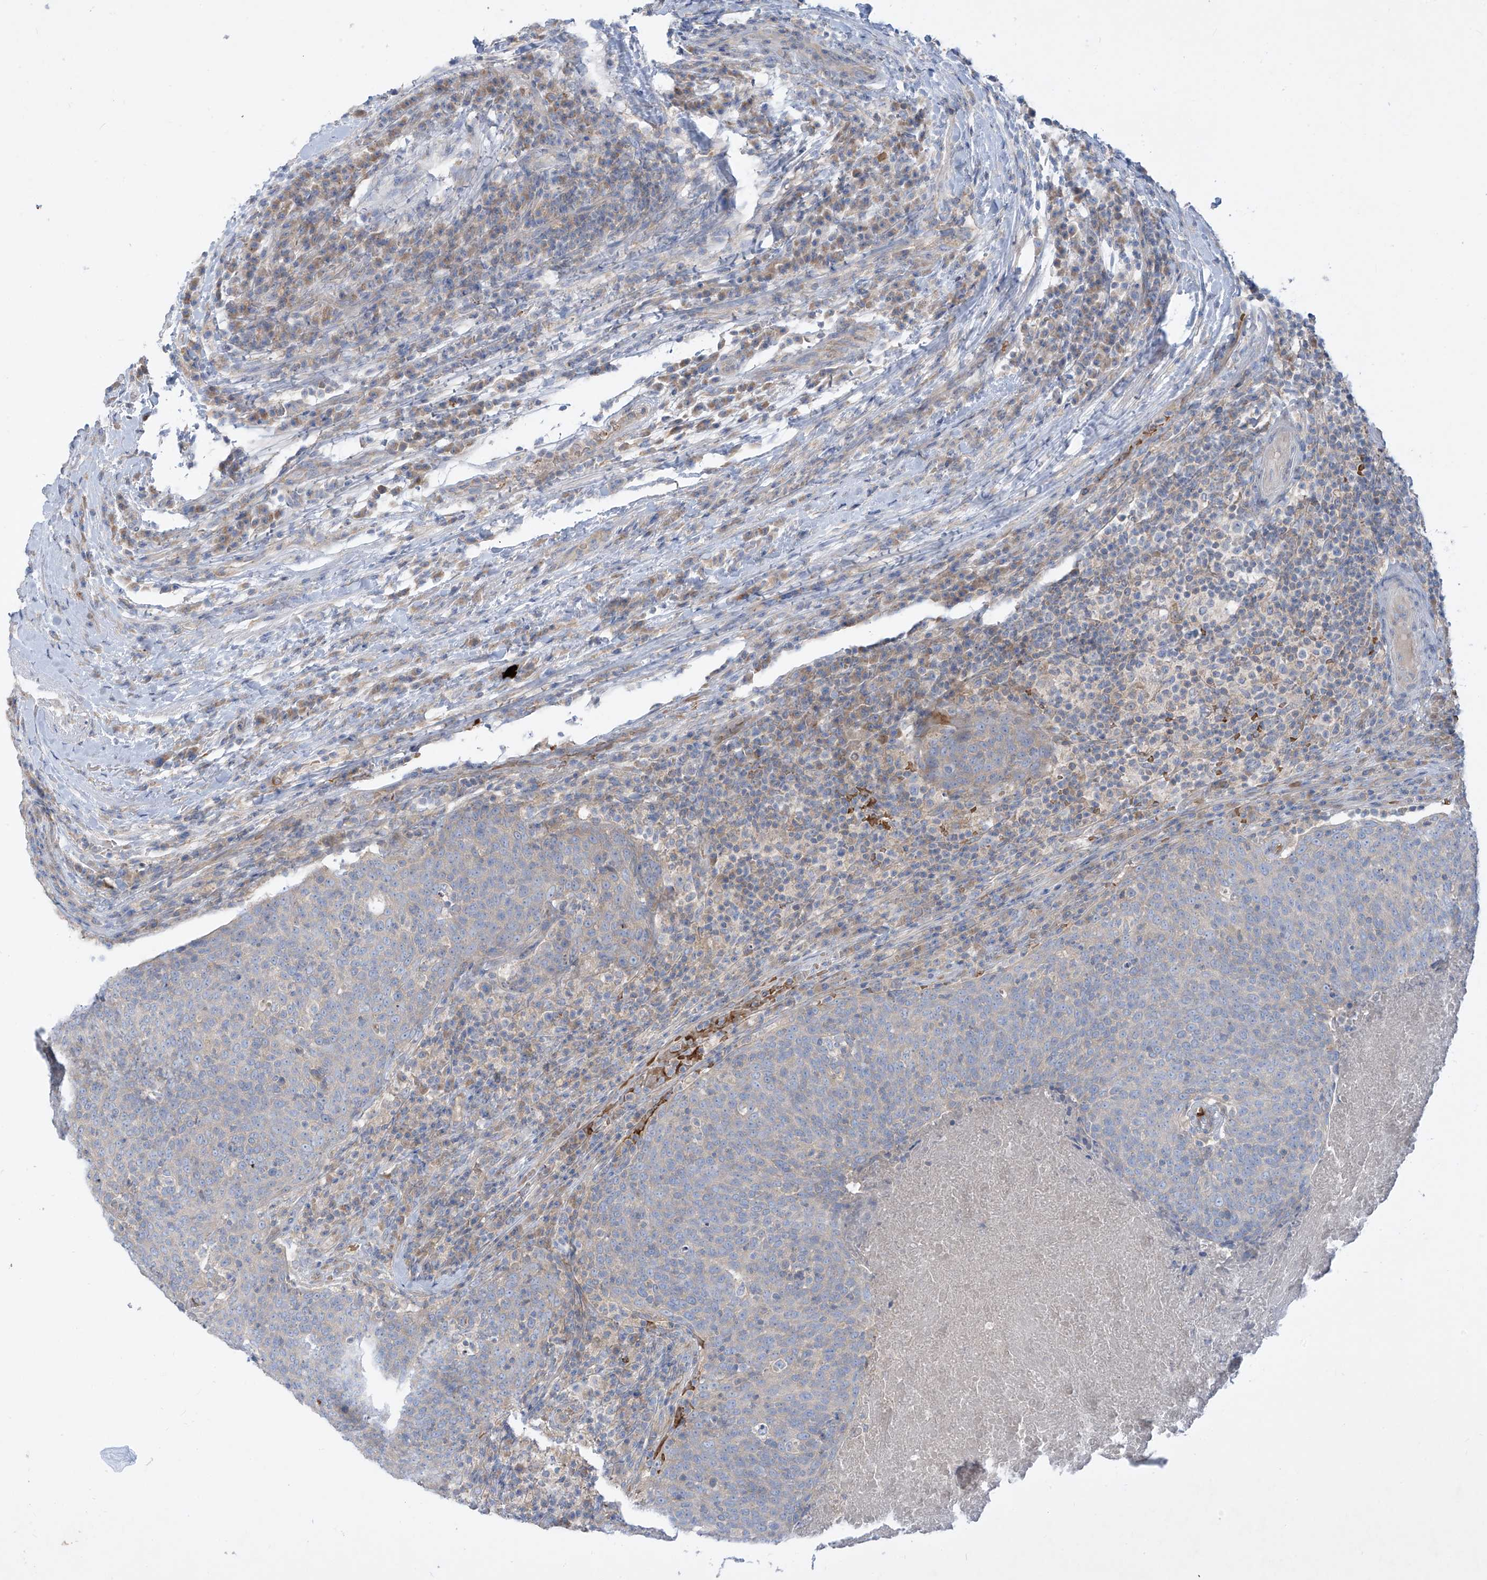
{"staining": {"intensity": "negative", "quantity": "none", "location": "none"}, "tissue": "head and neck cancer", "cell_type": "Tumor cells", "image_type": "cancer", "snomed": [{"axis": "morphology", "description": "Squamous cell carcinoma, NOS"}, {"axis": "morphology", "description": "Squamous cell carcinoma, metastatic, NOS"}, {"axis": "topography", "description": "Lymph node"}, {"axis": "topography", "description": "Head-Neck"}], "caption": "This is an immunohistochemistry (IHC) micrograph of human head and neck cancer (squamous cell carcinoma). There is no staining in tumor cells.", "gene": "DGKQ", "patient": {"sex": "male", "age": 62}}